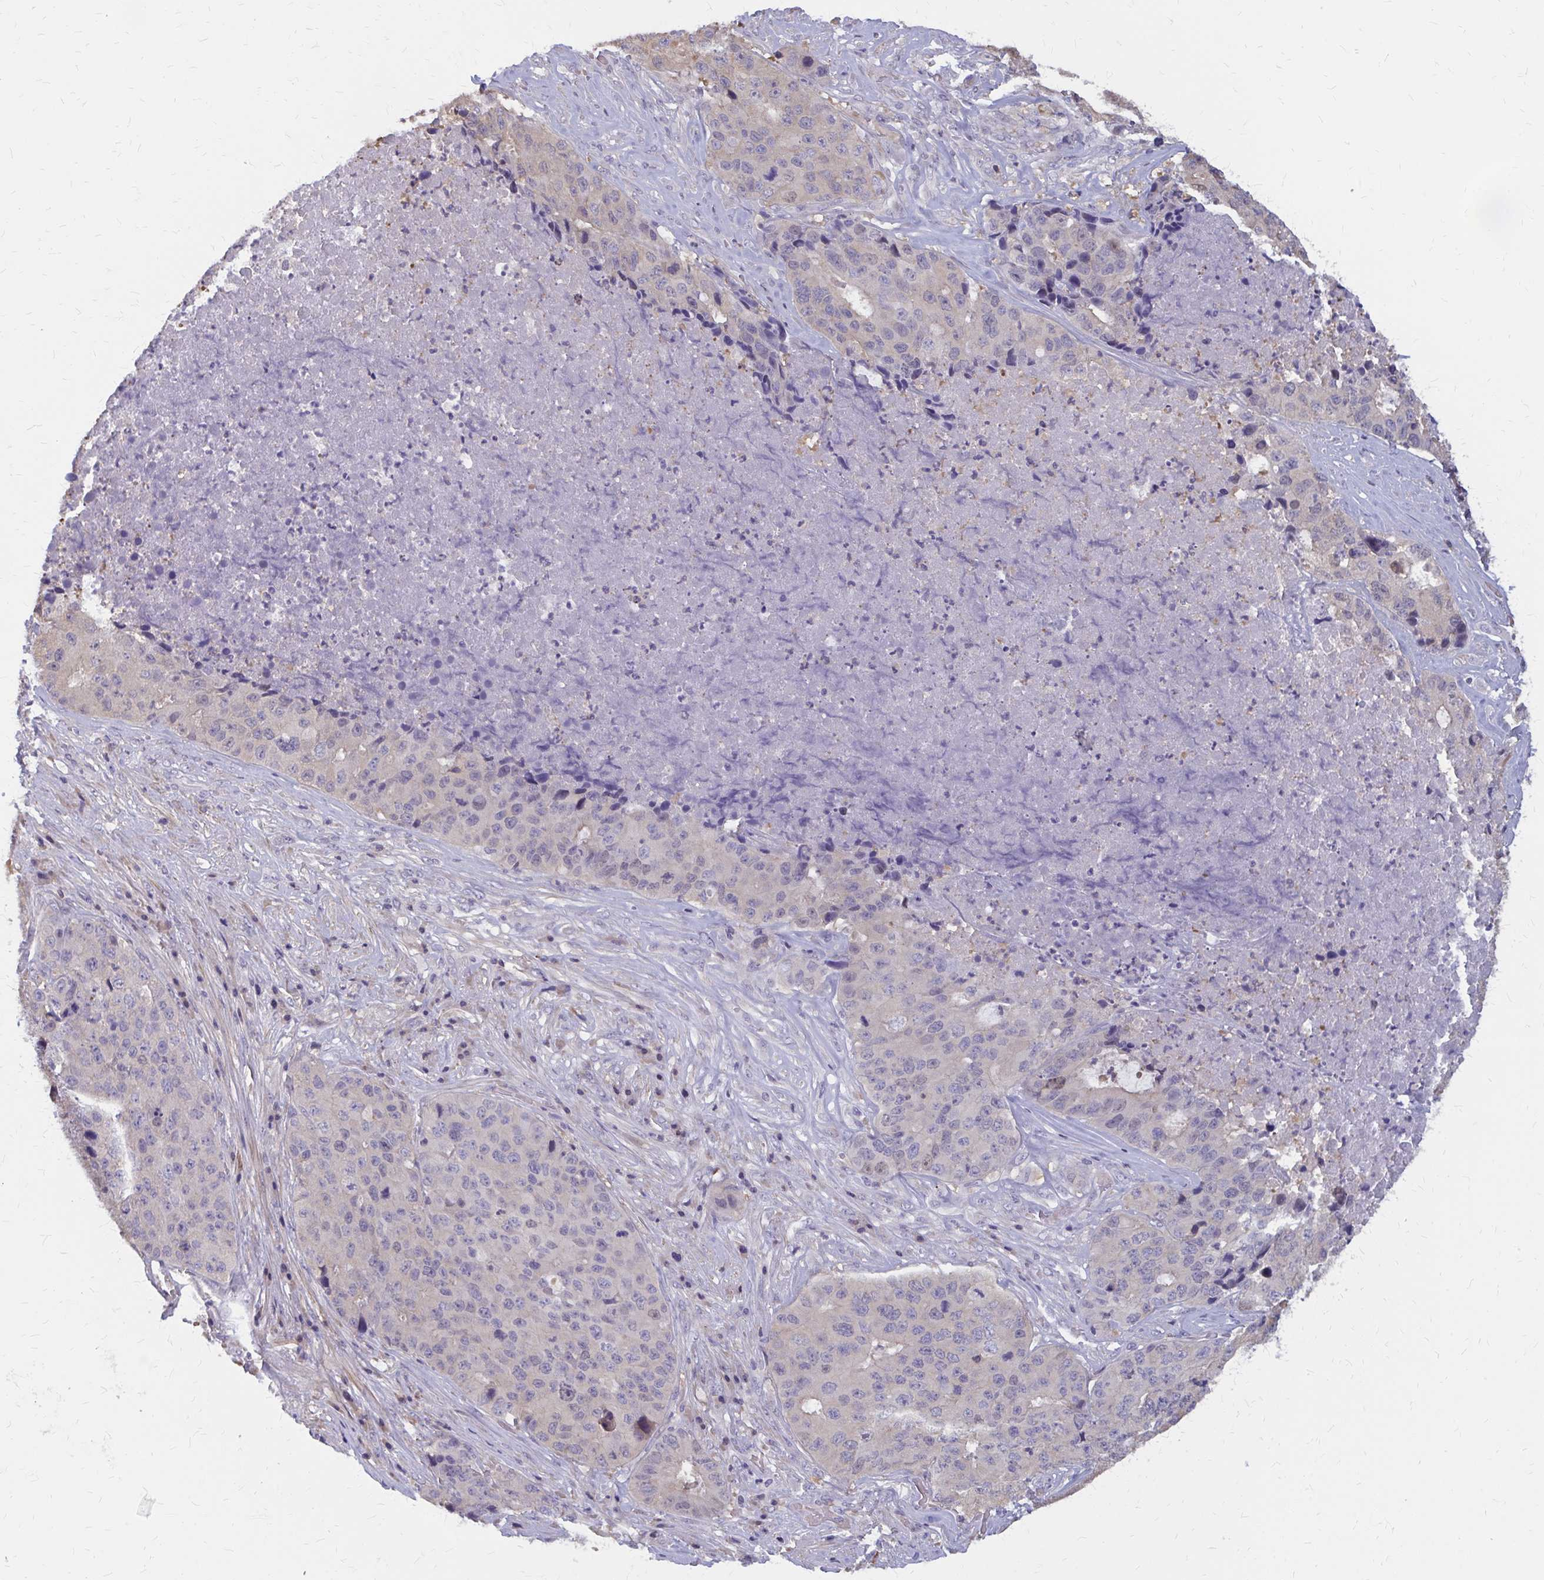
{"staining": {"intensity": "negative", "quantity": "none", "location": "none"}, "tissue": "stomach cancer", "cell_type": "Tumor cells", "image_type": "cancer", "snomed": [{"axis": "morphology", "description": "Adenocarcinoma, NOS"}, {"axis": "topography", "description": "Stomach"}], "caption": "Immunohistochemistry (IHC) photomicrograph of stomach cancer stained for a protein (brown), which shows no staining in tumor cells.", "gene": "IFI44L", "patient": {"sex": "male", "age": 71}}